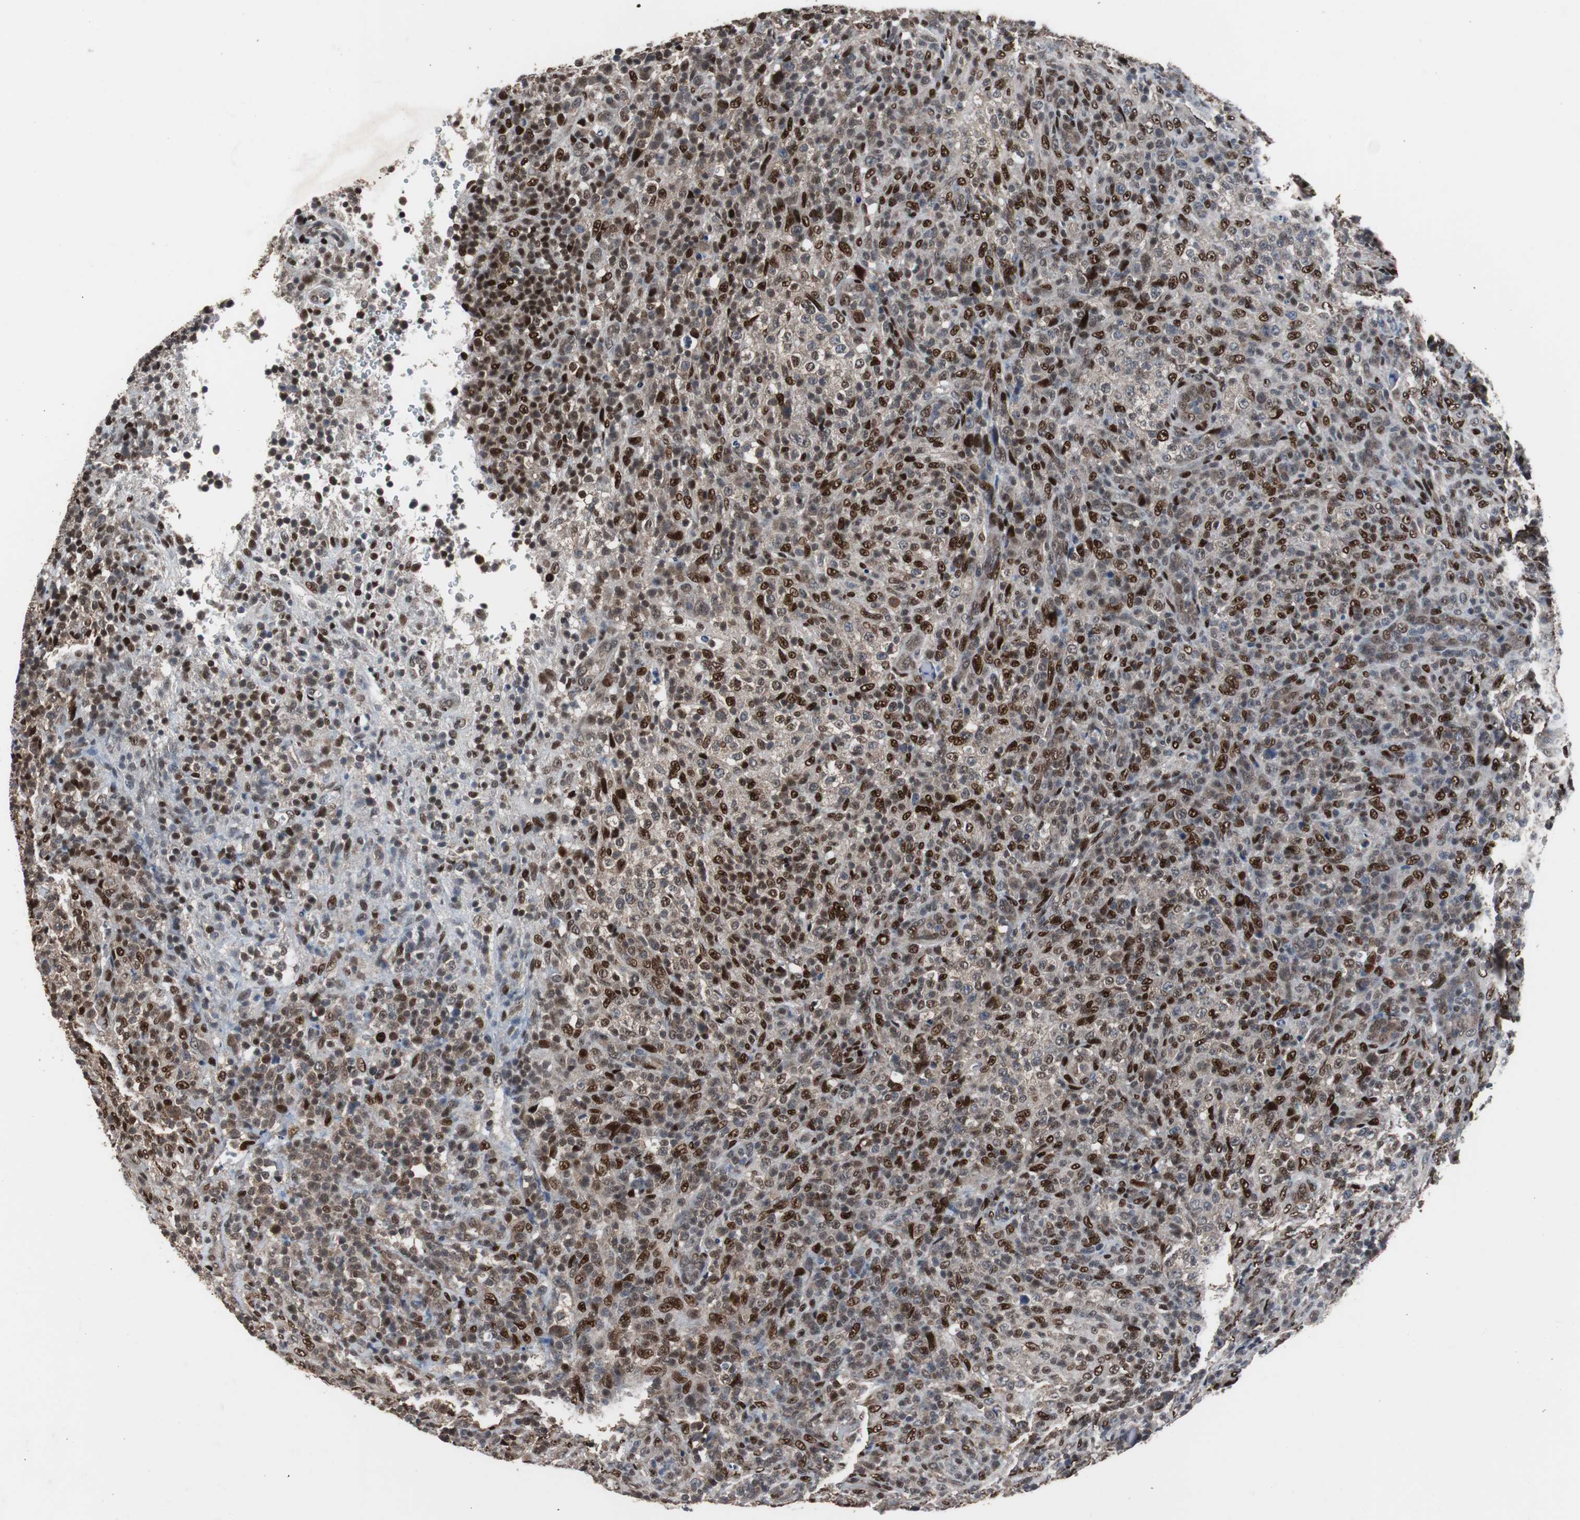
{"staining": {"intensity": "strong", "quantity": ">75%", "location": "nuclear"}, "tissue": "lymphoma", "cell_type": "Tumor cells", "image_type": "cancer", "snomed": [{"axis": "morphology", "description": "Malignant lymphoma, non-Hodgkin's type, High grade"}, {"axis": "topography", "description": "Lymph node"}], "caption": "Immunohistochemical staining of human lymphoma displays strong nuclear protein positivity in about >75% of tumor cells.", "gene": "ZHX2", "patient": {"sex": "female", "age": 76}}